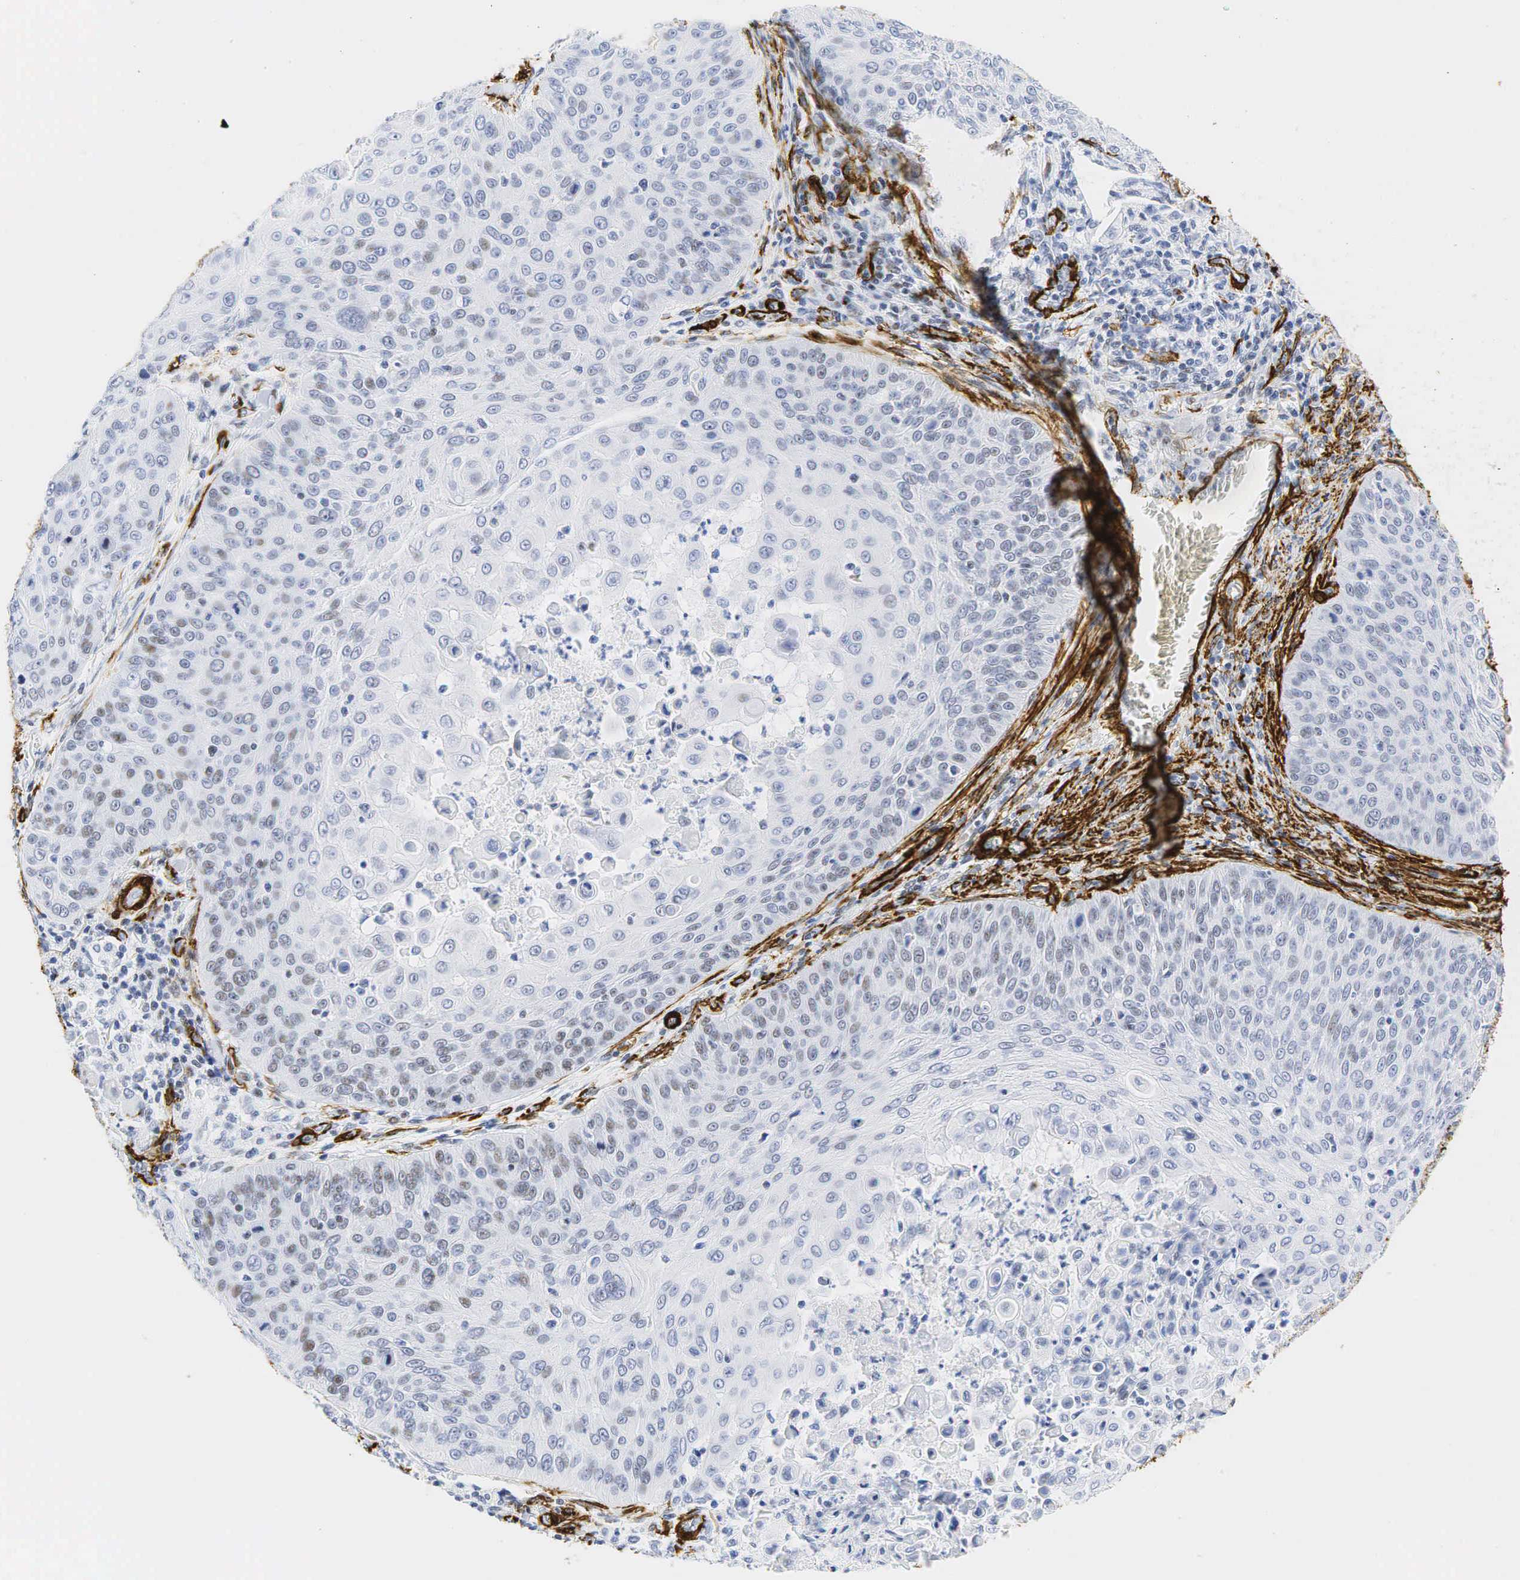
{"staining": {"intensity": "moderate", "quantity": "25%-75%", "location": "nuclear"}, "tissue": "skin cancer", "cell_type": "Tumor cells", "image_type": "cancer", "snomed": [{"axis": "morphology", "description": "Squamous cell carcinoma, NOS"}, {"axis": "topography", "description": "Skin"}], "caption": "Skin squamous cell carcinoma stained with immunohistochemistry (IHC) shows moderate nuclear expression in about 25%-75% of tumor cells.", "gene": "ACTA2", "patient": {"sex": "male", "age": 82}}